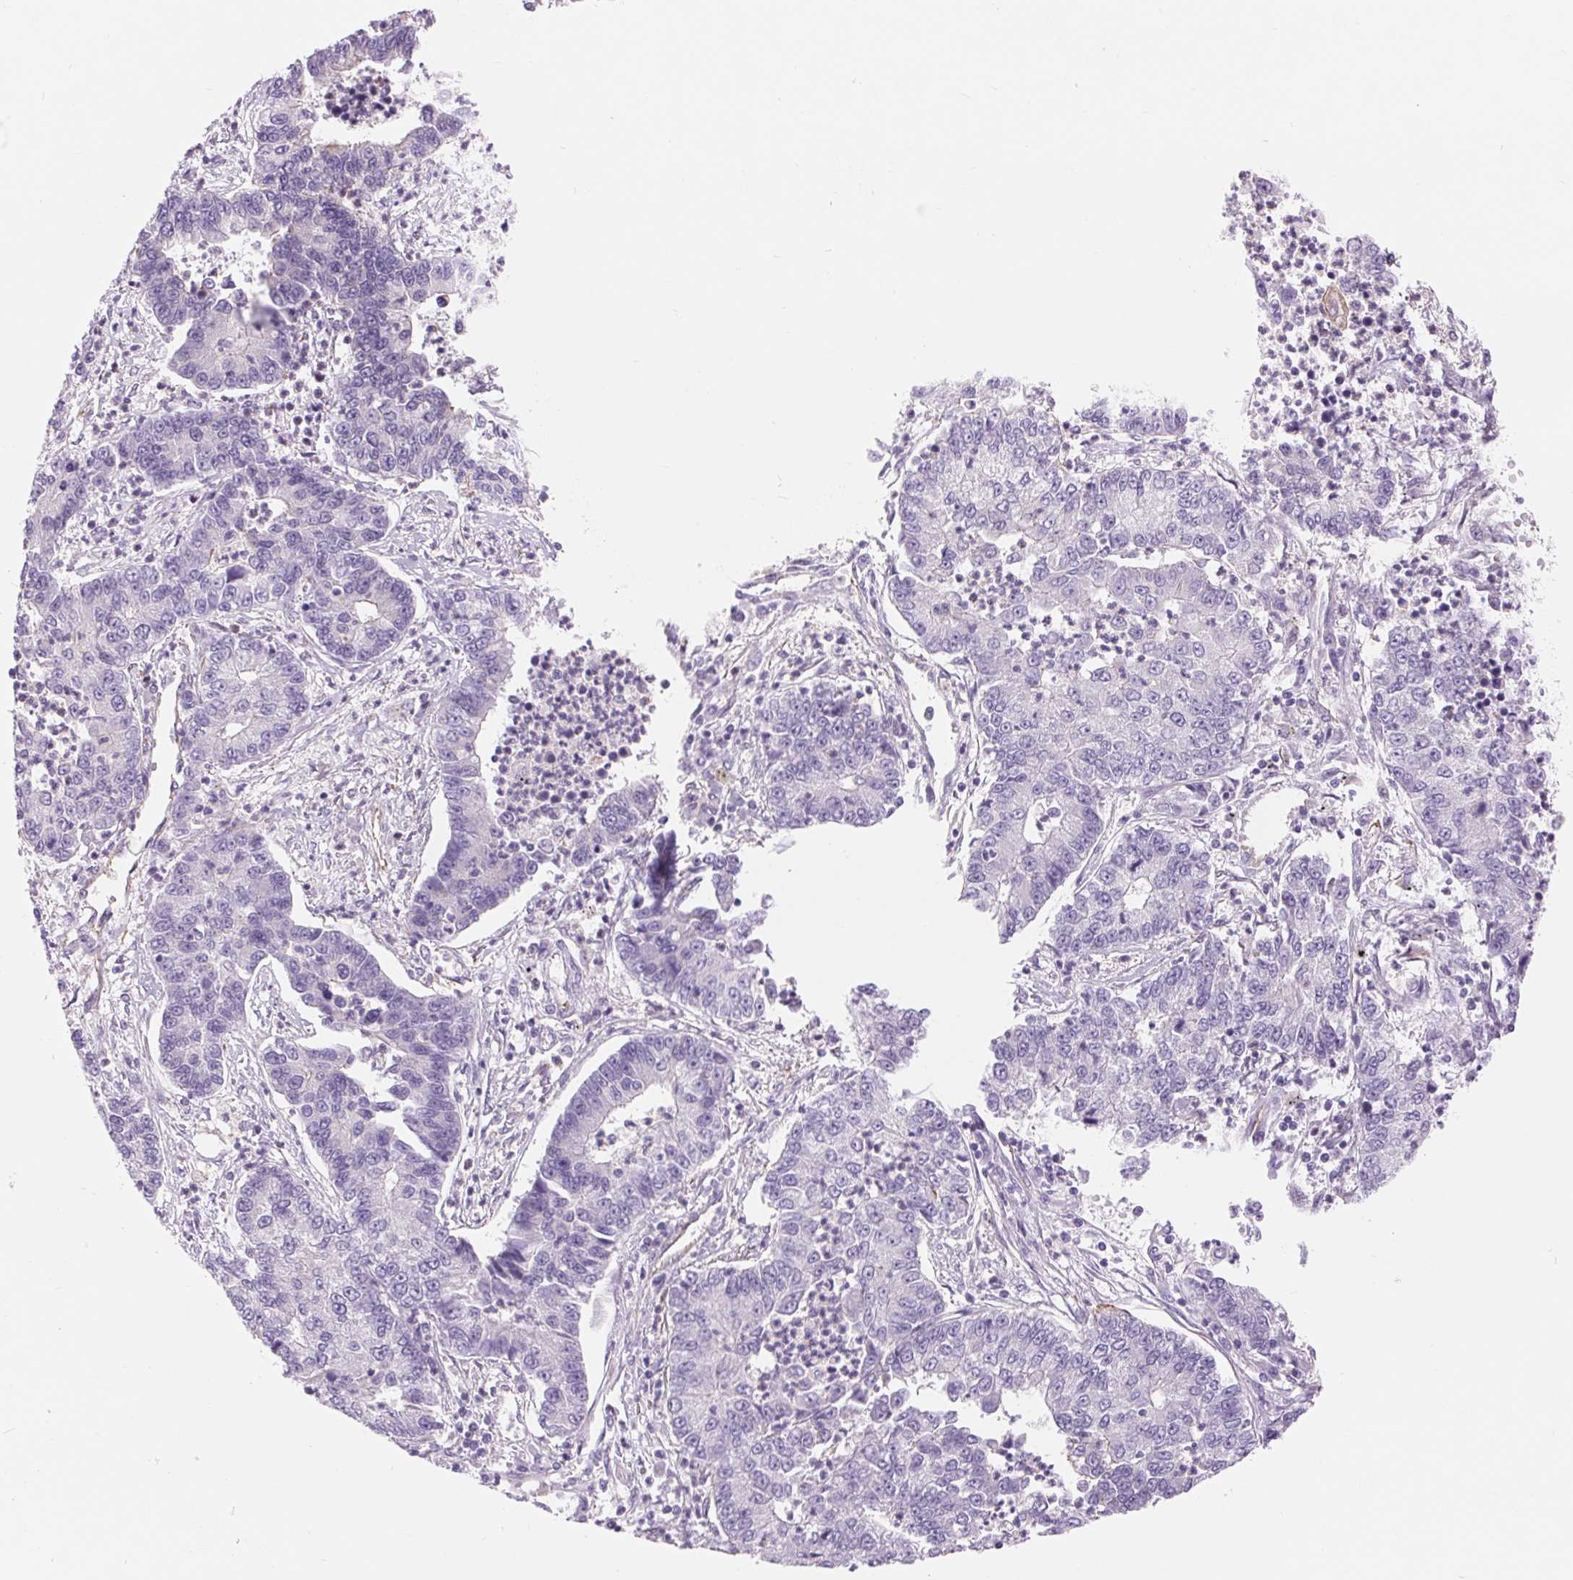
{"staining": {"intensity": "negative", "quantity": "none", "location": "none"}, "tissue": "lung cancer", "cell_type": "Tumor cells", "image_type": "cancer", "snomed": [{"axis": "morphology", "description": "Adenocarcinoma, NOS"}, {"axis": "topography", "description": "Lung"}], "caption": "This is a micrograph of immunohistochemistry staining of adenocarcinoma (lung), which shows no expression in tumor cells. (DAB (3,3'-diaminobenzidine) IHC visualized using brightfield microscopy, high magnification).", "gene": "DIXDC1", "patient": {"sex": "female", "age": 57}}